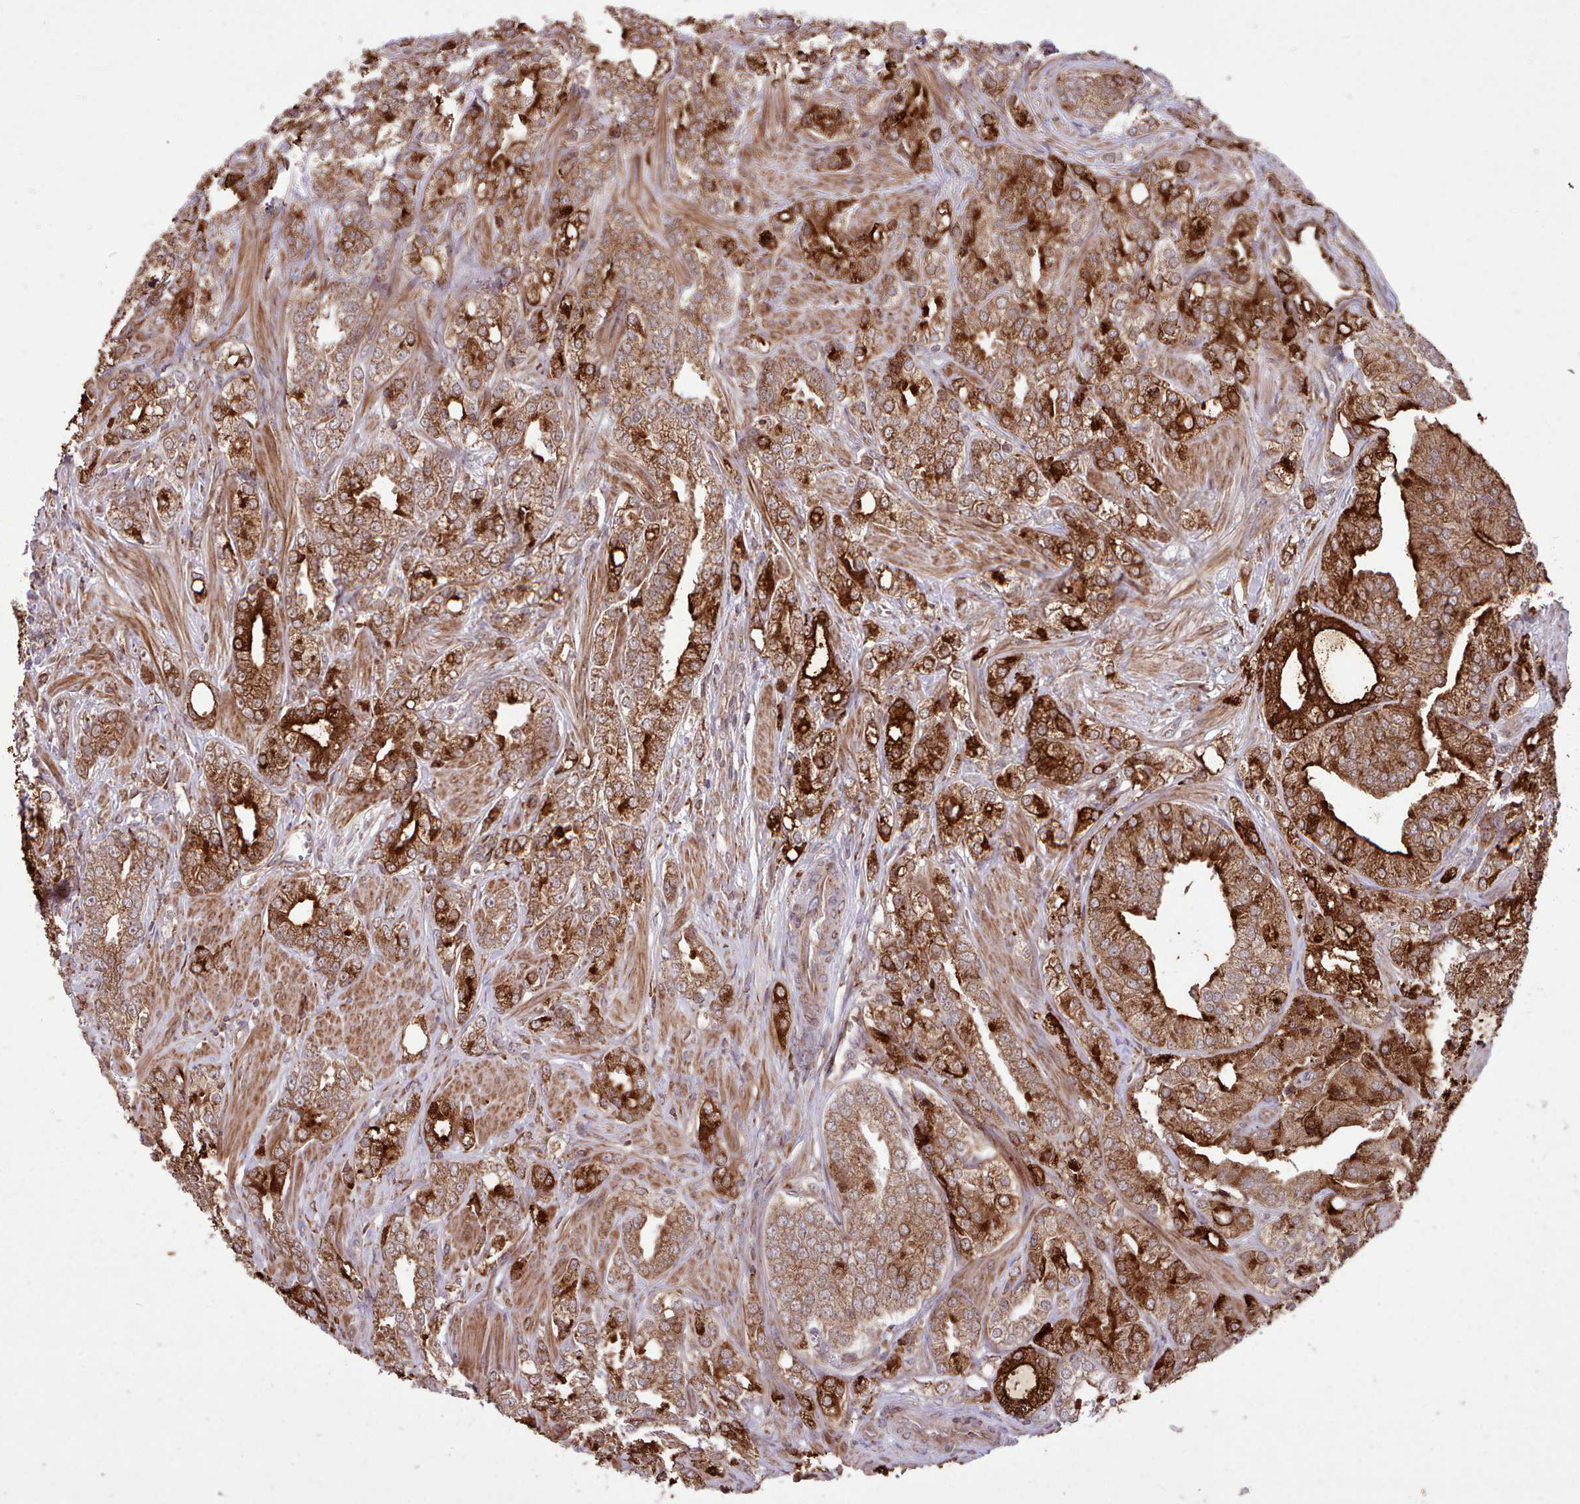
{"staining": {"intensity": "strong", "quantity": ">75%", "location": "cytoplasmic/membranous"}, "tissue": "prostate cancer", "cell_type": "Tumor cells", "image_type": "cancer", "snomed": [{"axis": "morphology", "description": "Adenocarcinoma, High grade"}, {"axis": "topography", "description": "Prostate"}], "caption": "IHC image of human prostate cancer stained for a protein (brown), which shows high levels of strong cytoplasmic/membranous expression in about >75% of tumor cells.", "gene": "TTLL3", "patient": {"sex": "male", "age": 50}}